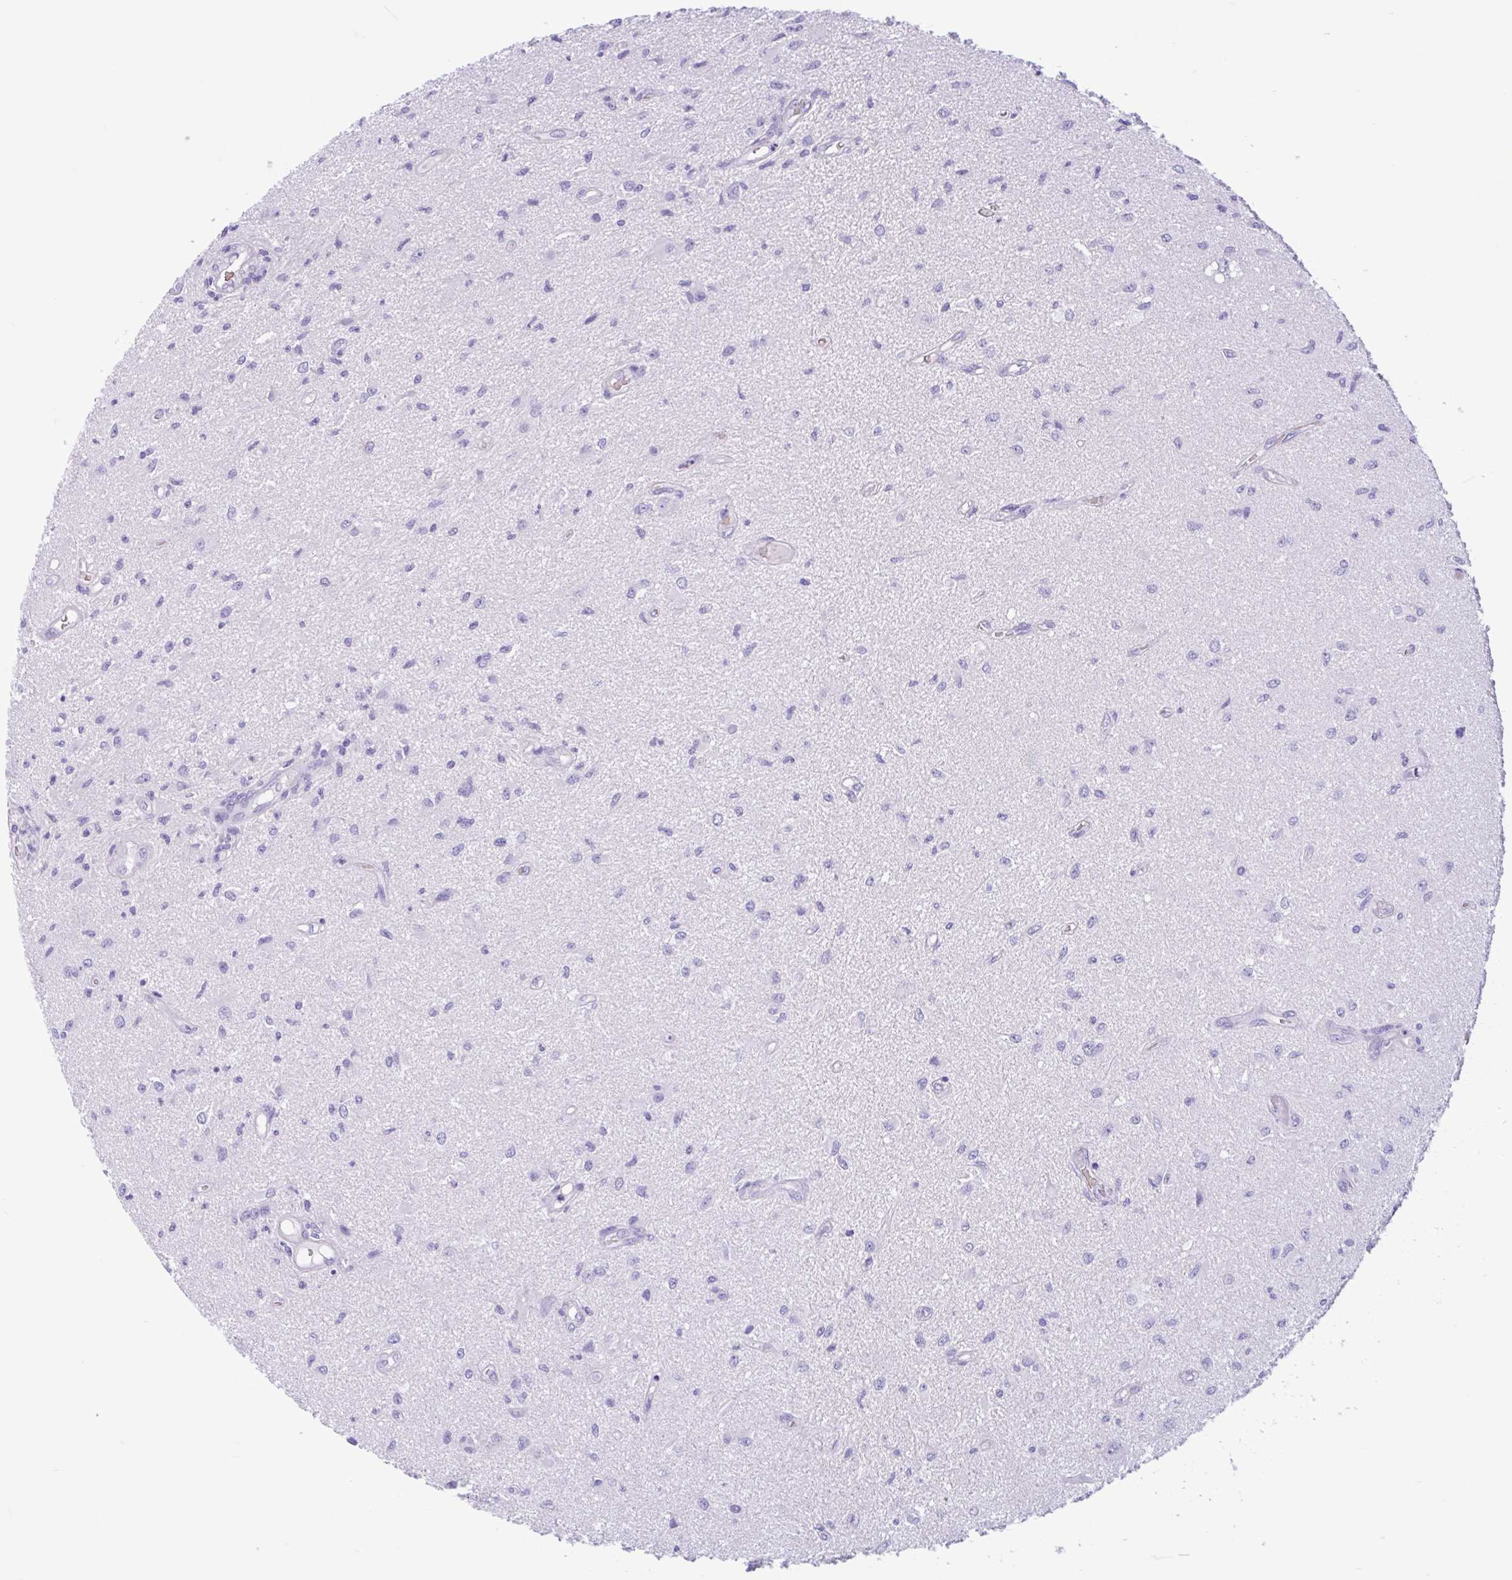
{"staining": {"intensity": "negative", "quantity": "none", "location": "none"}, "tissue": "glioma", "cell_type": "Tumor cells", "image_type": "cancer", "snomed": [{"axis": "morphology", "description": "Glioma, malignant, High grade"}, {"axis": "topography", "description": "Brain"}], "caption": "There is no significant expression in tumor cells of glioma.", "gene": "TMEM79", "patient": {"sex": "male", "age": 67}}